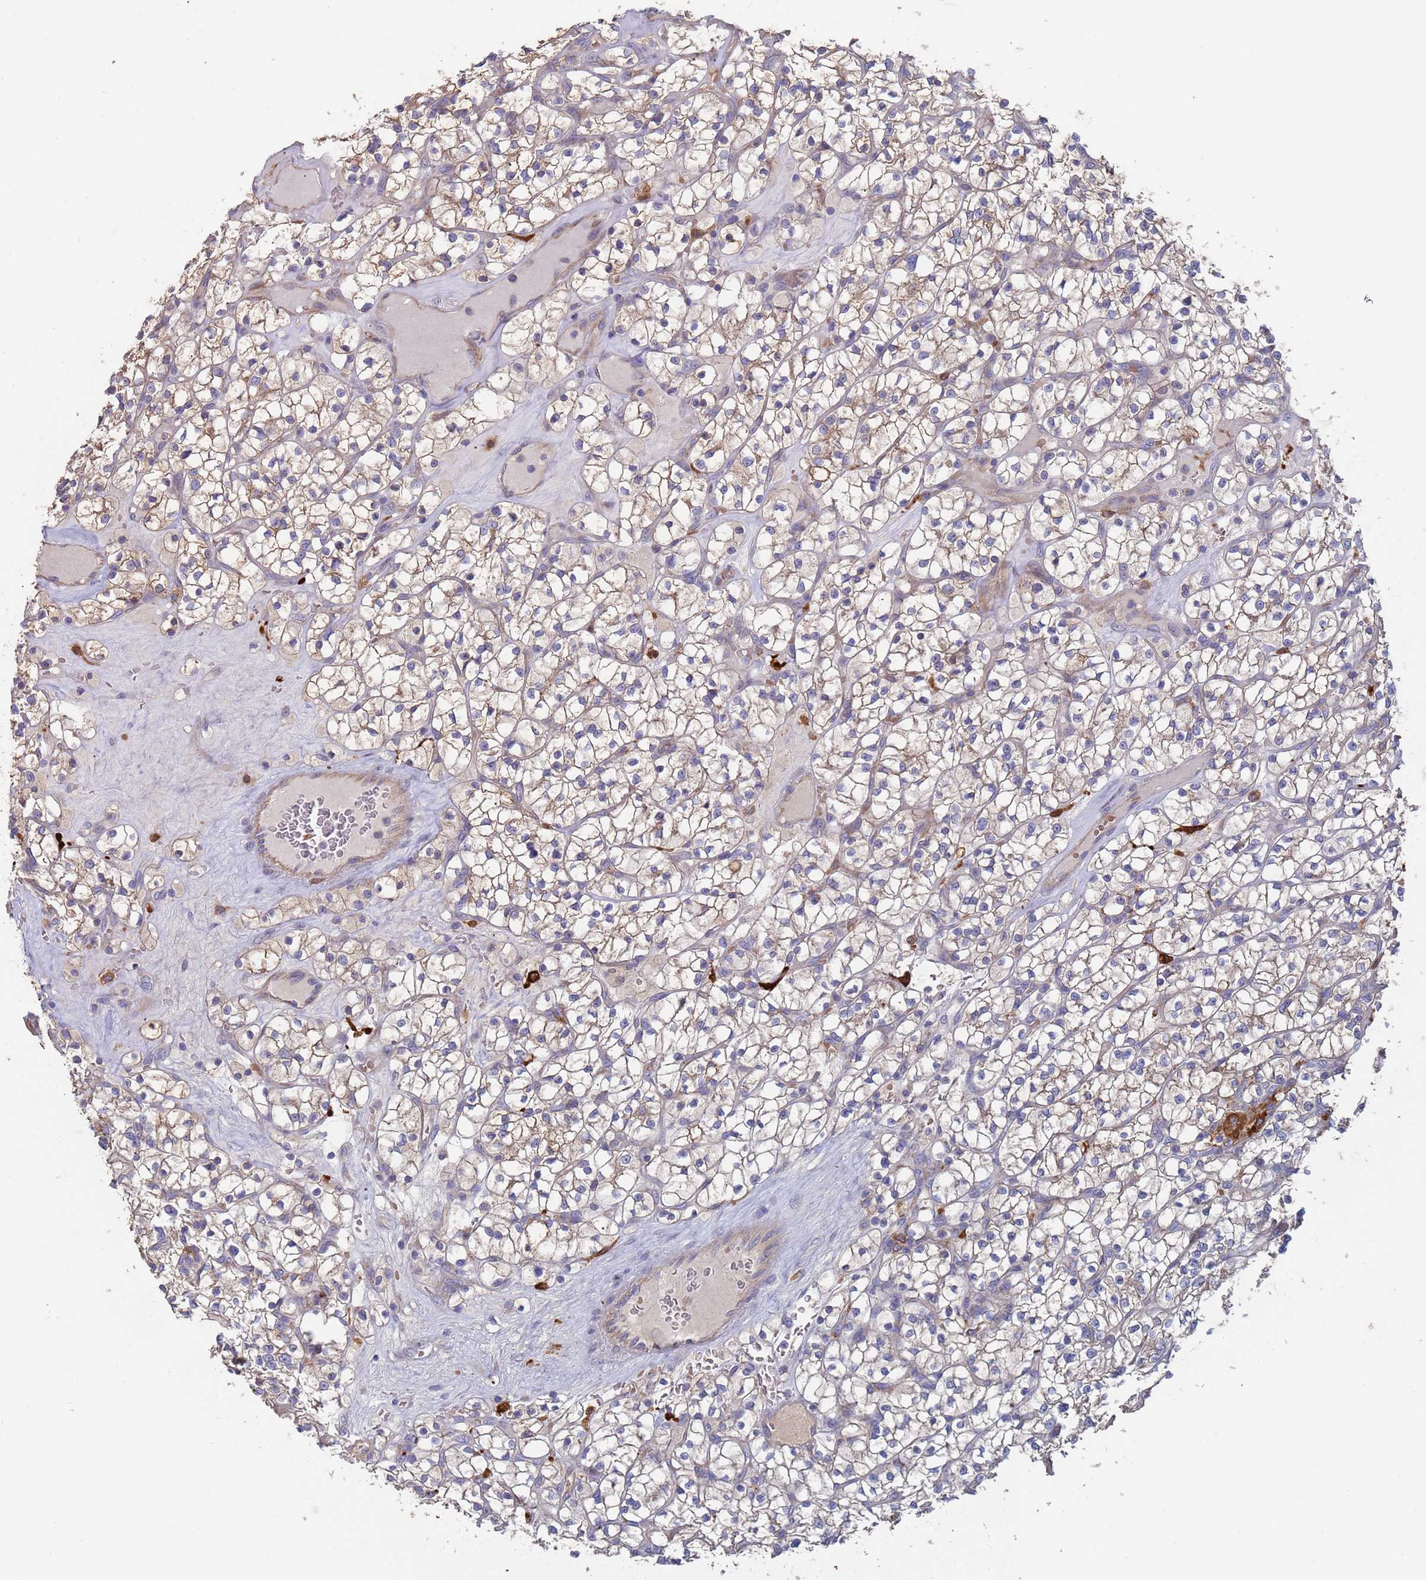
{"staining": {"intensity": "weak", "quantity": ">75%", "location": "cytoplasmic/membranous"}, "tissue": "renal cancer", "cell_type": "Tumor cells", "image_type": "cancer", "snomed": [{"axis": "morphology", "description": "Adenocarcinoma, NOS"}, {"axis": "topography", "description": "Kidney"}], "caption": "Immunohistochemistry (IHC) of renal adenocarcinoma demonstrates low levels of weak cytoplasmic/membranous positivity in approximately >75% of tumor cells.", "gene": "MALRD1", "patient": {"sex": "female", "age": 64}}